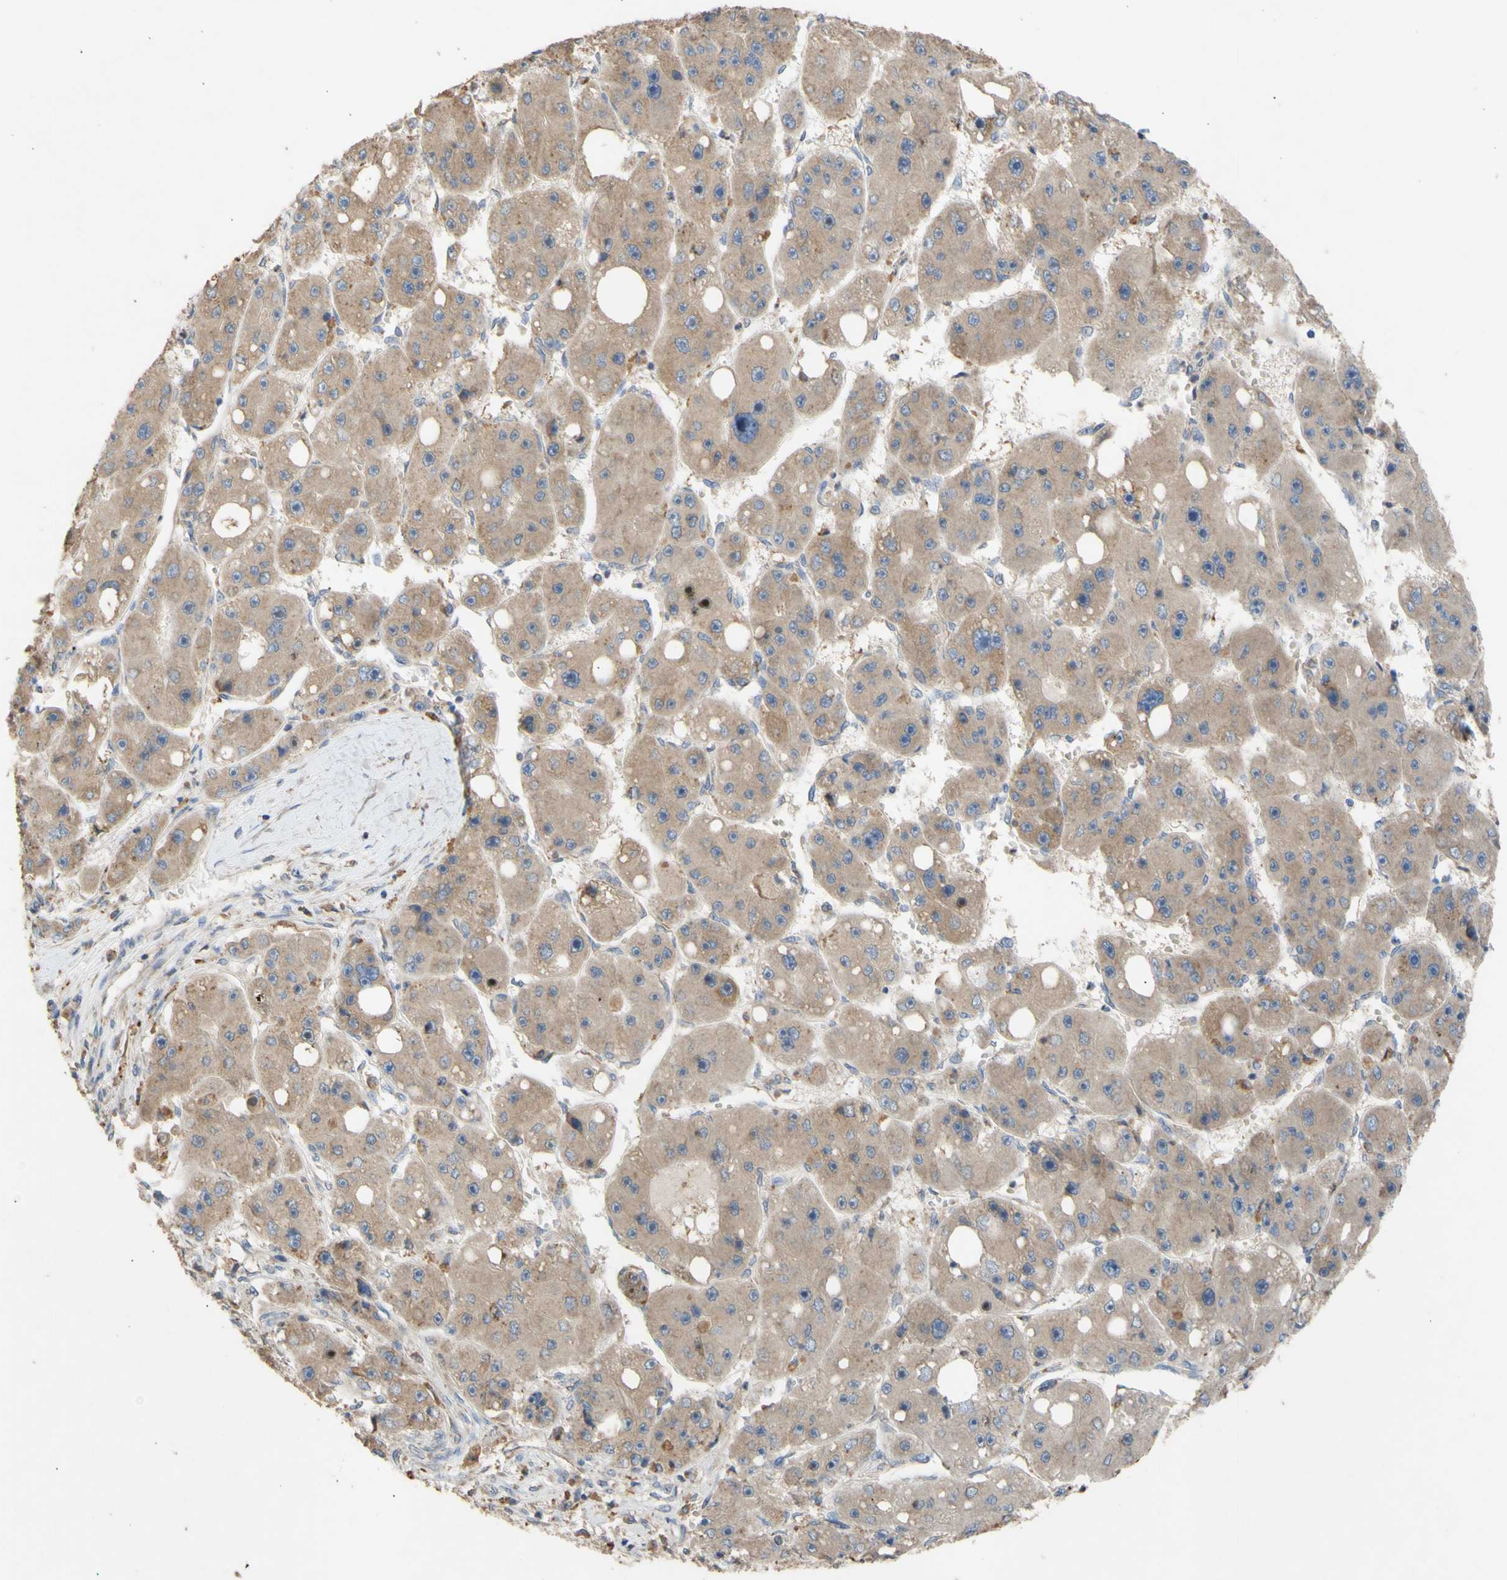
{"staining": {"intensity": "weak", "quantity": ">75%", "location": "cytoplasmic/membranous"}, "tissue": "liver cancer", "cell_type": "Tumor cells", "image_type": "cancer", "snomed": [{"axis": "morphology", "description": "Carcinoma, Hepatocellular, NOS"}, {"axis": "topography", "description": "Liver"}], "caption": "Immunohistochemistry (IHC) photomicrograph of liver hepatocellular carcinoma stained for a protein (brown), which shows low levels of weak cytoplasmic/membranous staining in about >75% of tumor cells.", "gene": "EIF2S3", "patient": {"sex": "female", "age": 61}}